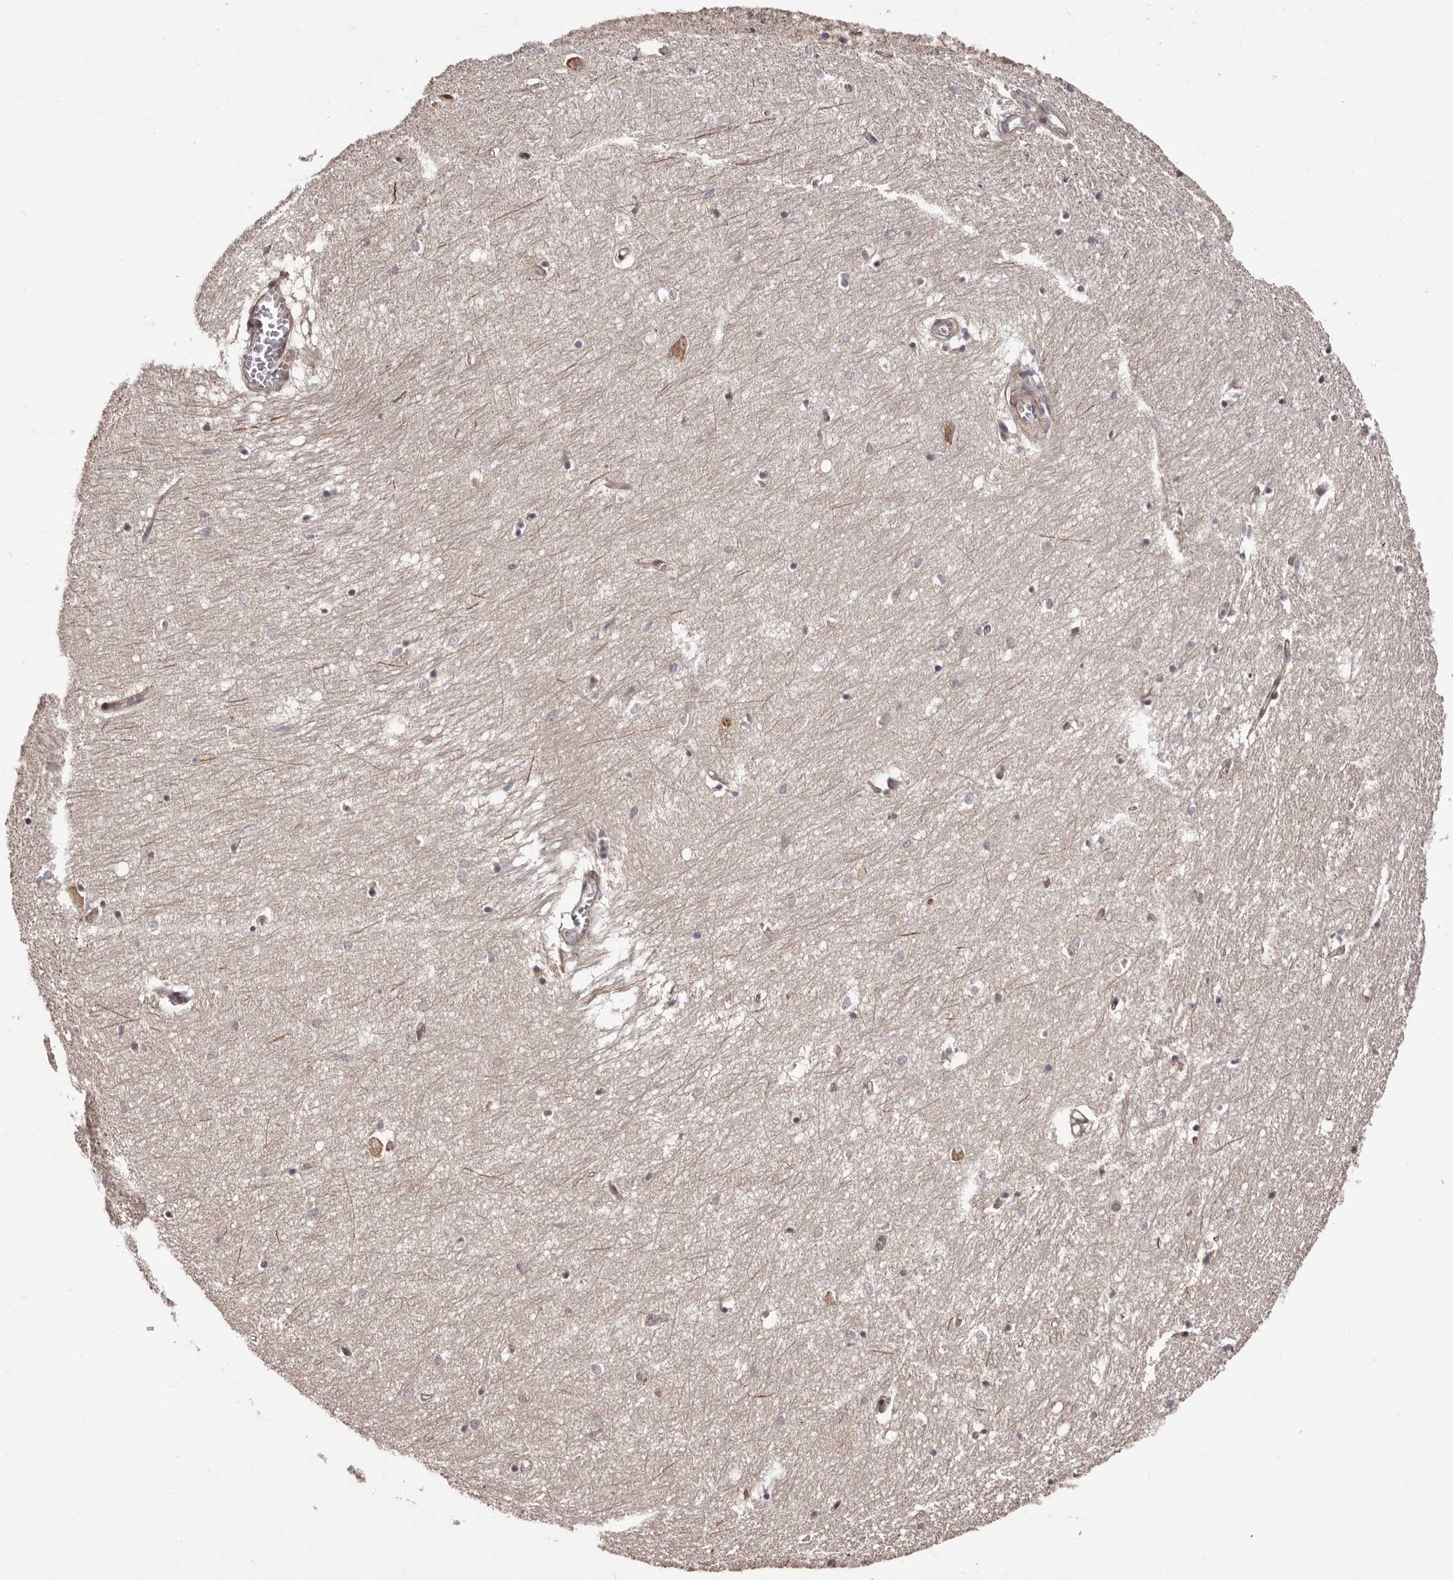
{"staining": {"intensity": "weak", "quantity": "<25%", "location": "cytoplasmic/membranous"}, "tissue": "hippocampus", "cell_type": "Glial cells", "image_type": "normal", "snomed": [{"axis": "morphology", "description": "Normal tissue, NOS"}, {"axis": "topography", "description": "Hippocampus"}], "caption": "Glial cells show no significant expression in normal hippocampus.", "gene": "NOL12", "patient": {"sex": "female", "age": 64}}